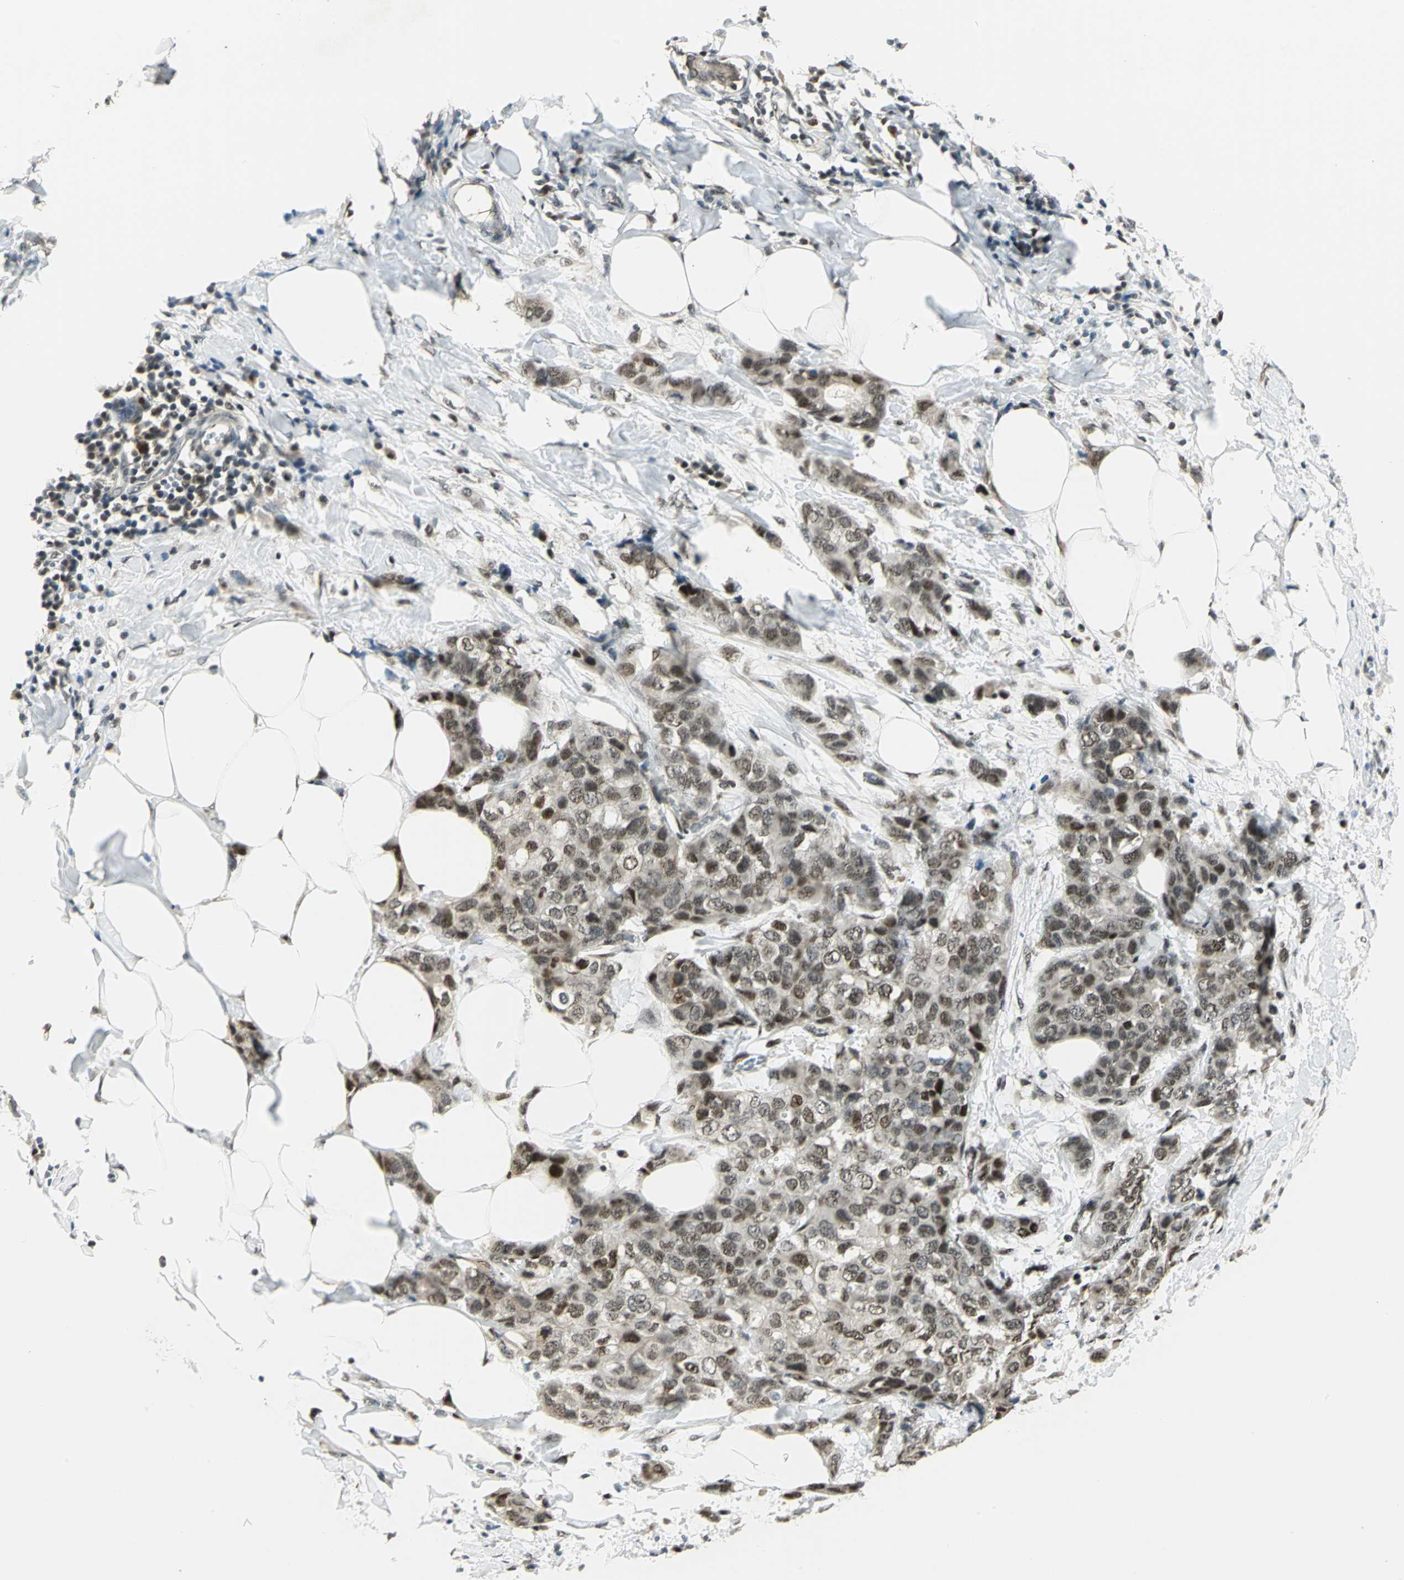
{"staining": {"intensity": "moderate", "quantity": "25%-75%", "location": "nuclear"}, "tissue": "breast cancer", "cell_type": "Tumor cells", "image_type": "cancer", "snomed": [{"axis": "morphology", "description": "Normal tissue, NOS"}, {"axis": "morphology", "description": "Duct carcinoma"}, {"axis": "topography", "description": "Breast"}], "caption": "Protein analysis of breast invasive ductal carcinoma tissue demonstrates moderate nuclear staining in about 25%-75% of tumor cells.", "gene": "RAD17", "patient": {"sex": "female", "age": 50}}